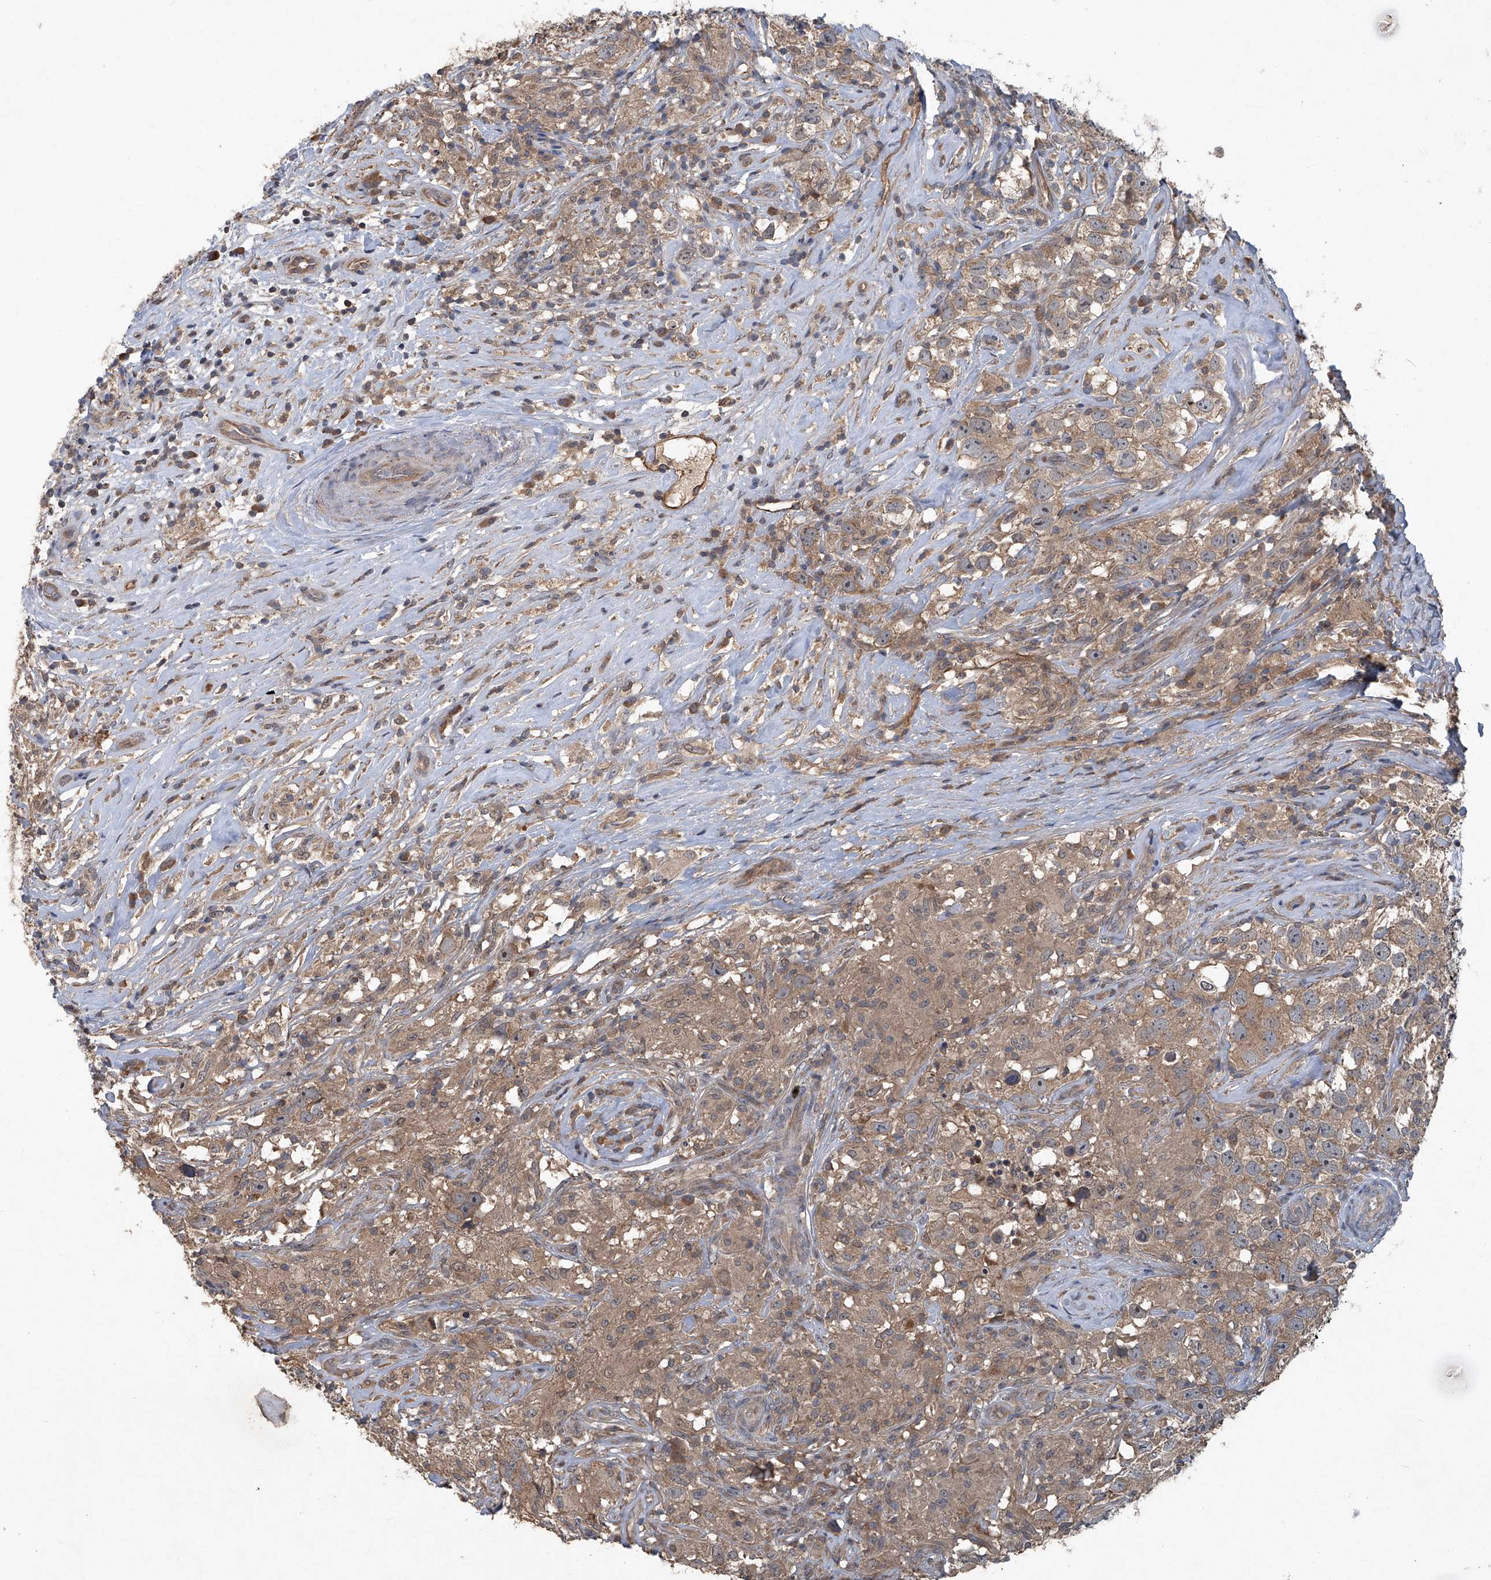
{"staining": {"intensity": "weak", "quantity": ">75%", "location": "cytoplasmic/membranous"}, "tissue": "testis cancer", "cell_type": "Tumor cells", "image_type": "cancer", "snomed": [{"axis": "morphology", "description": "Seminoma, NOS"}, {"axis": "topography", "description": "Testis"}], "caption": "About >75% of tumor cells in human testis seminoma exhibit weak cytoplasmic/membranous protein expression as visualized by brown immunohistochemical staining.", "gene": "ANKRD34A", "patient": {"sex": "male", "age": 49}}